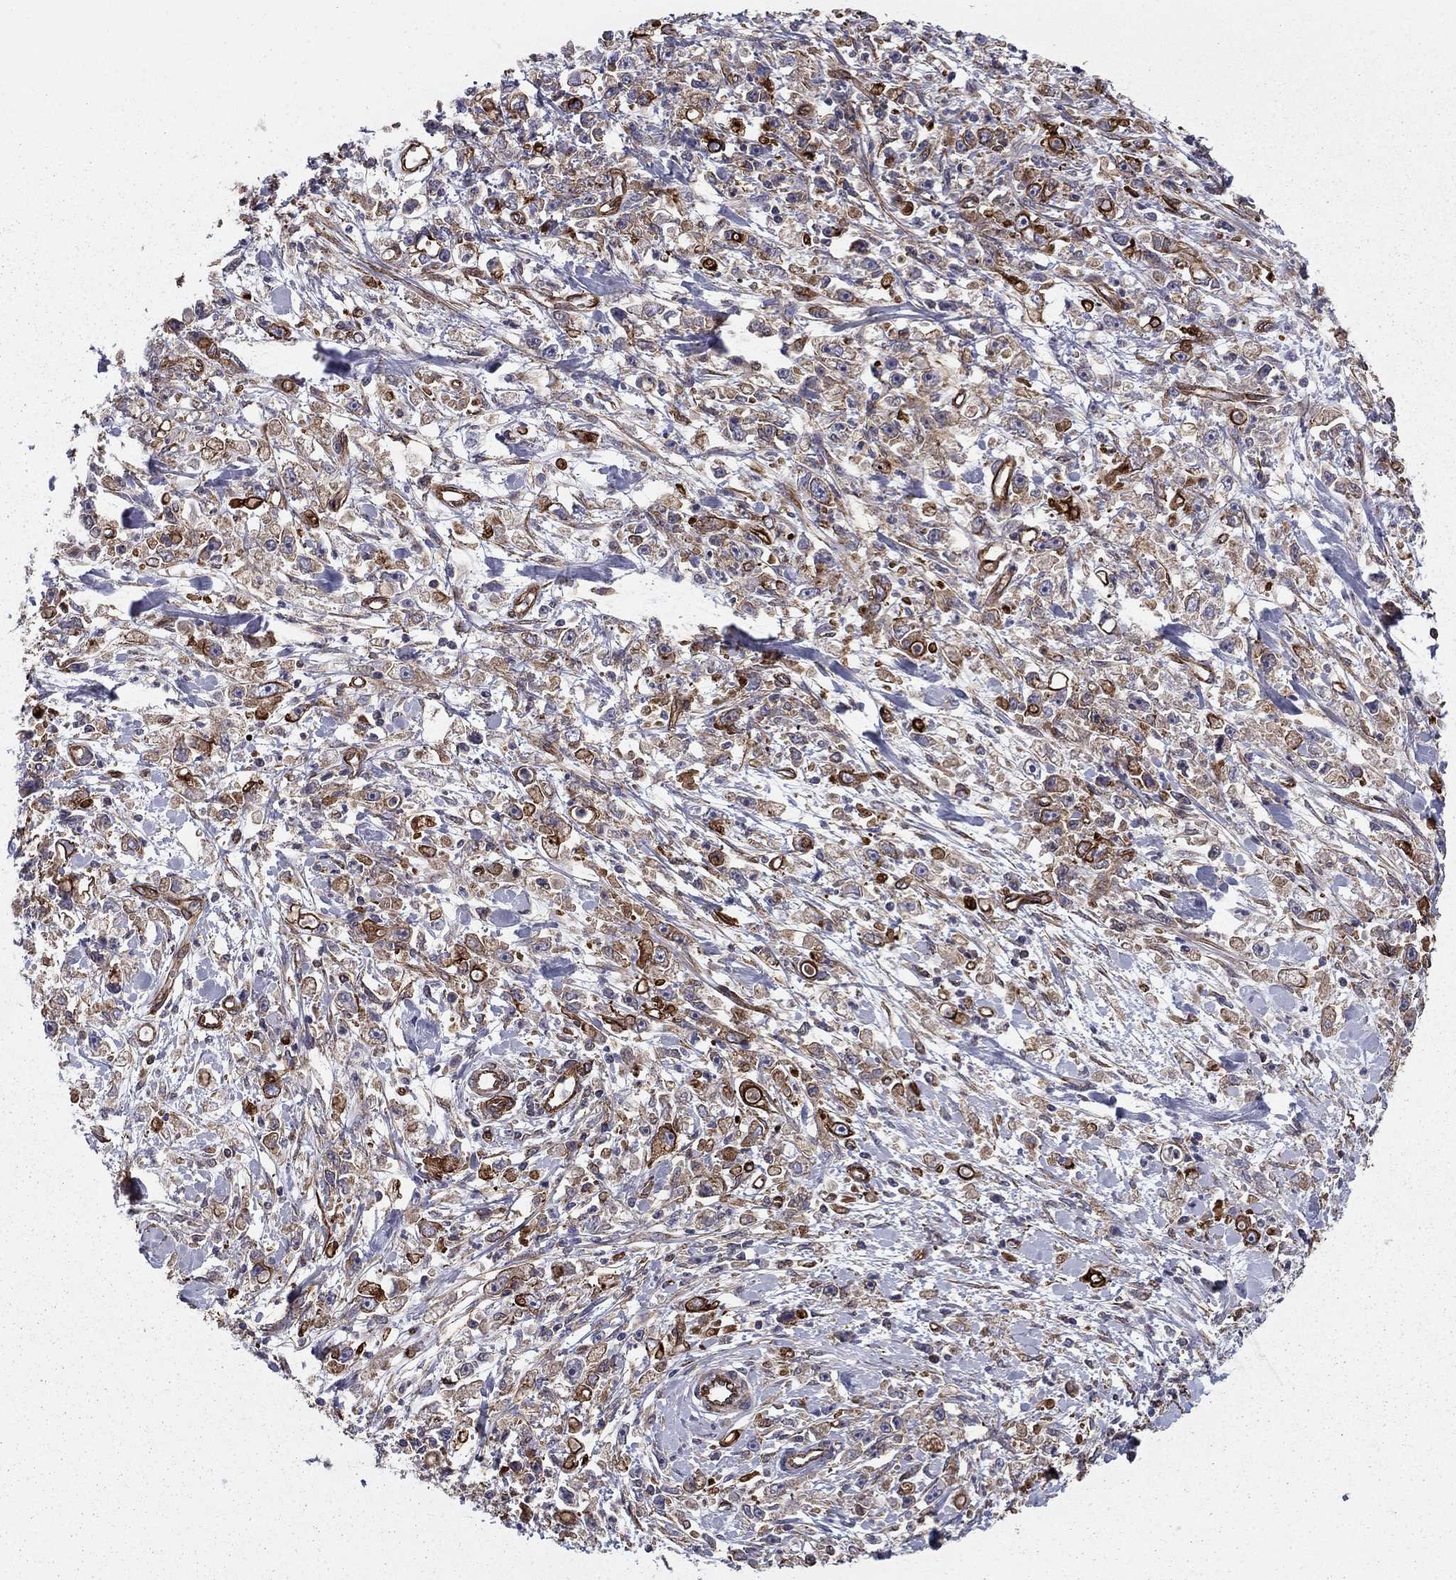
{"staining": {"intensity": "strong", "quantity": "<25%", "location": "cytoplasmic/membranous"}, "tissue": "stomach cancer", "cell_type": "Tumor cells", "image_type": "cancer", "snomed": [{"axis": "morphology", "description": "Adenocarcinoma, NOS"}, {"axis": "topography", "description": "Stomach"}], "caption": "This photomicrograph exhibits stomach adenocarcinoma stained with IHC to label a protein in brown. The cytoplasmic/membranous of tumor cells show strong positivity for the protein. Nuclei are counter-stained blue.", "gene": "SHMT1", "patient": {"sex": "female", "age": 59}}